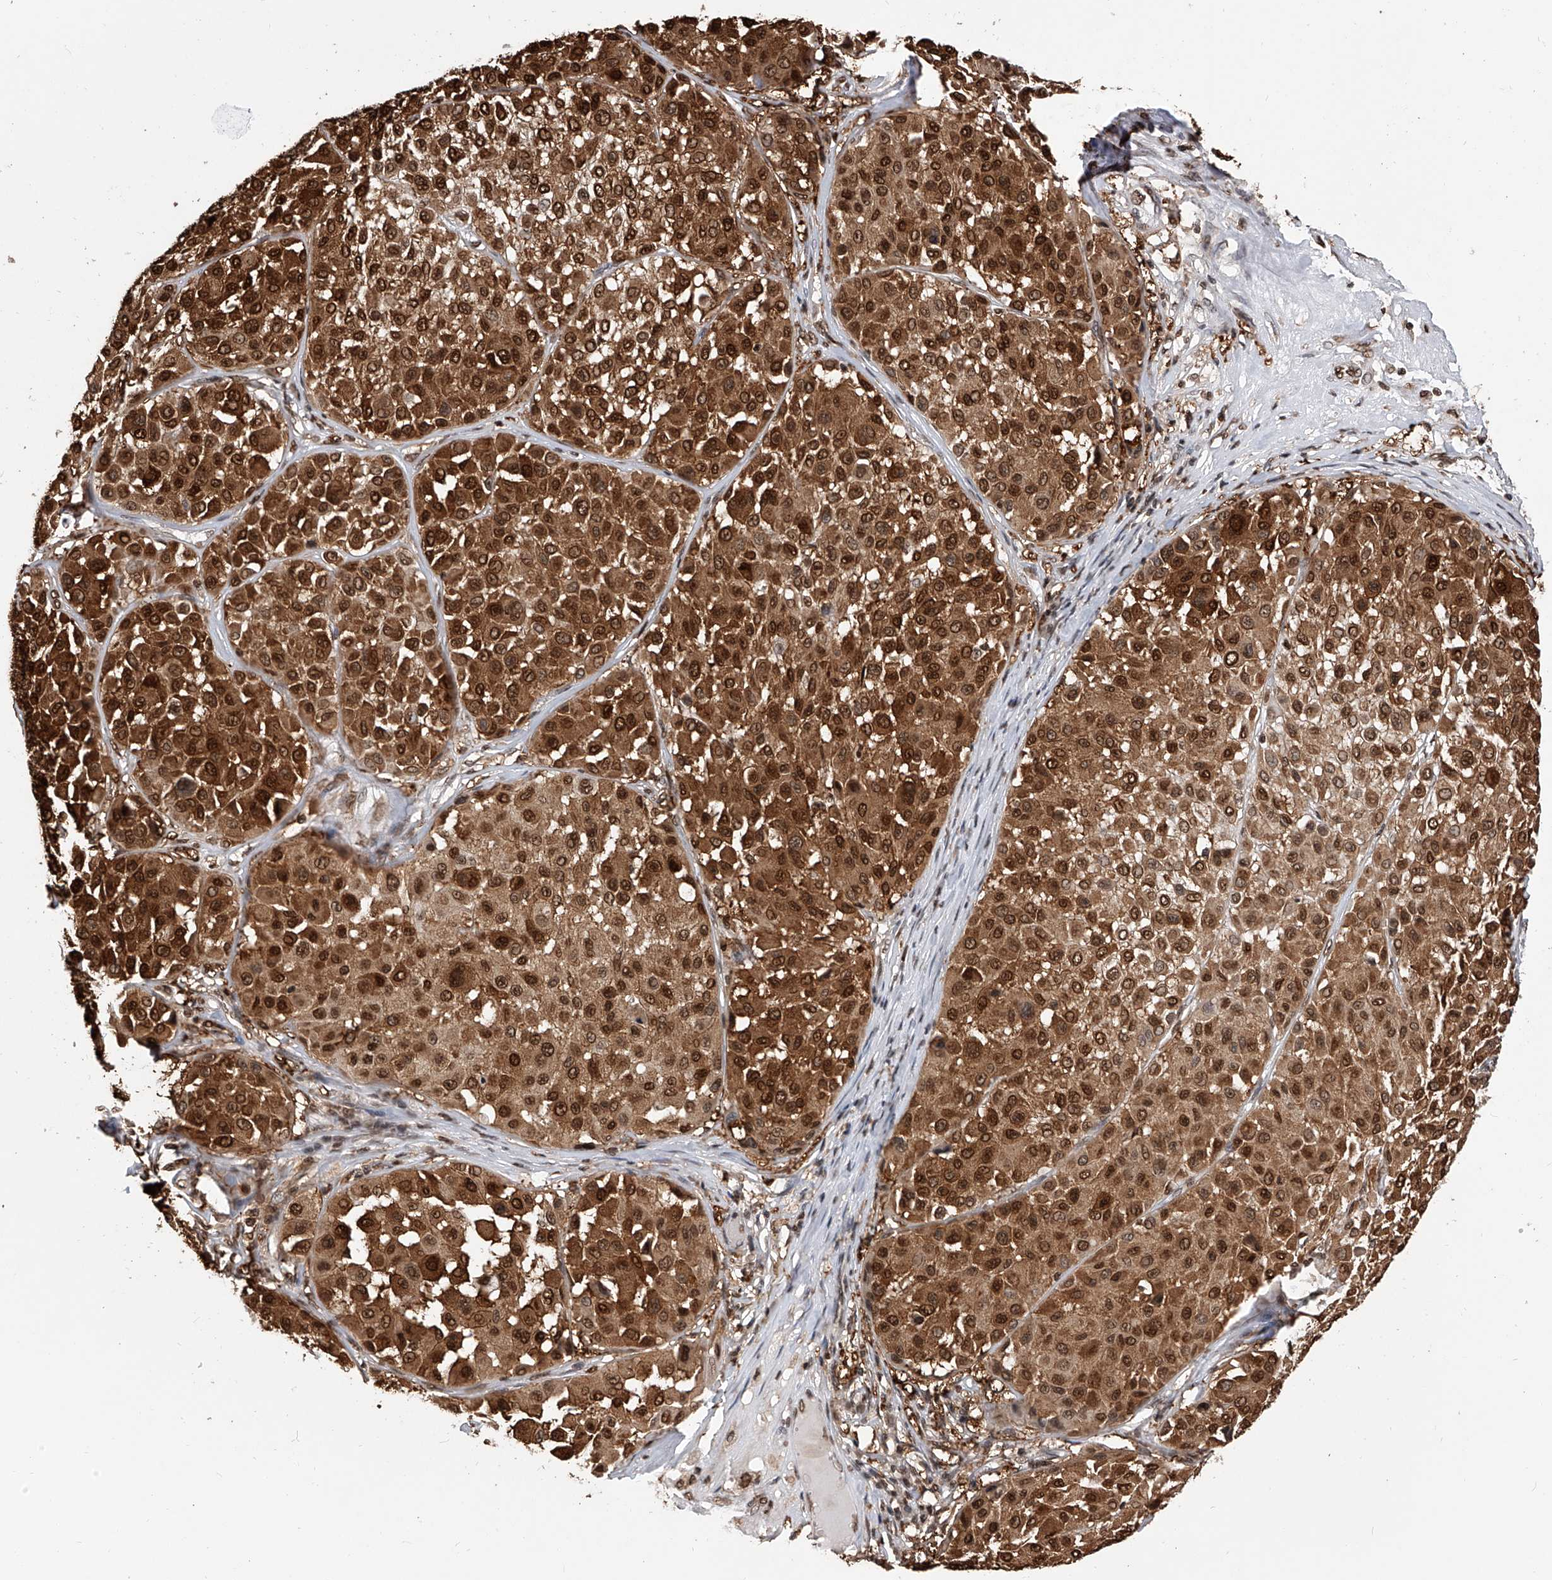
{"staining": {"intensity": "strong", "quantity": ">75%", "location": "cytoplasmic/membranous,nuclear"}, "tissue": "melanoma", "cell_type": "Tumor cells", "image_type": "cancer", "snomed": [{"axis": "morphology", "description": "Malignant melanoma, Metastatic site"}, {"axis": "topography", "description": "Soft tissue"}], "caption": "Protein analysis of malignant melanoma (metastatic site) tissue exhibits strong cytoplasmic/membranous and nuclear expression in about >75% of tumor cells.", "gene": "CFAP410", "patient": {"sex": "male", "age": 41}}